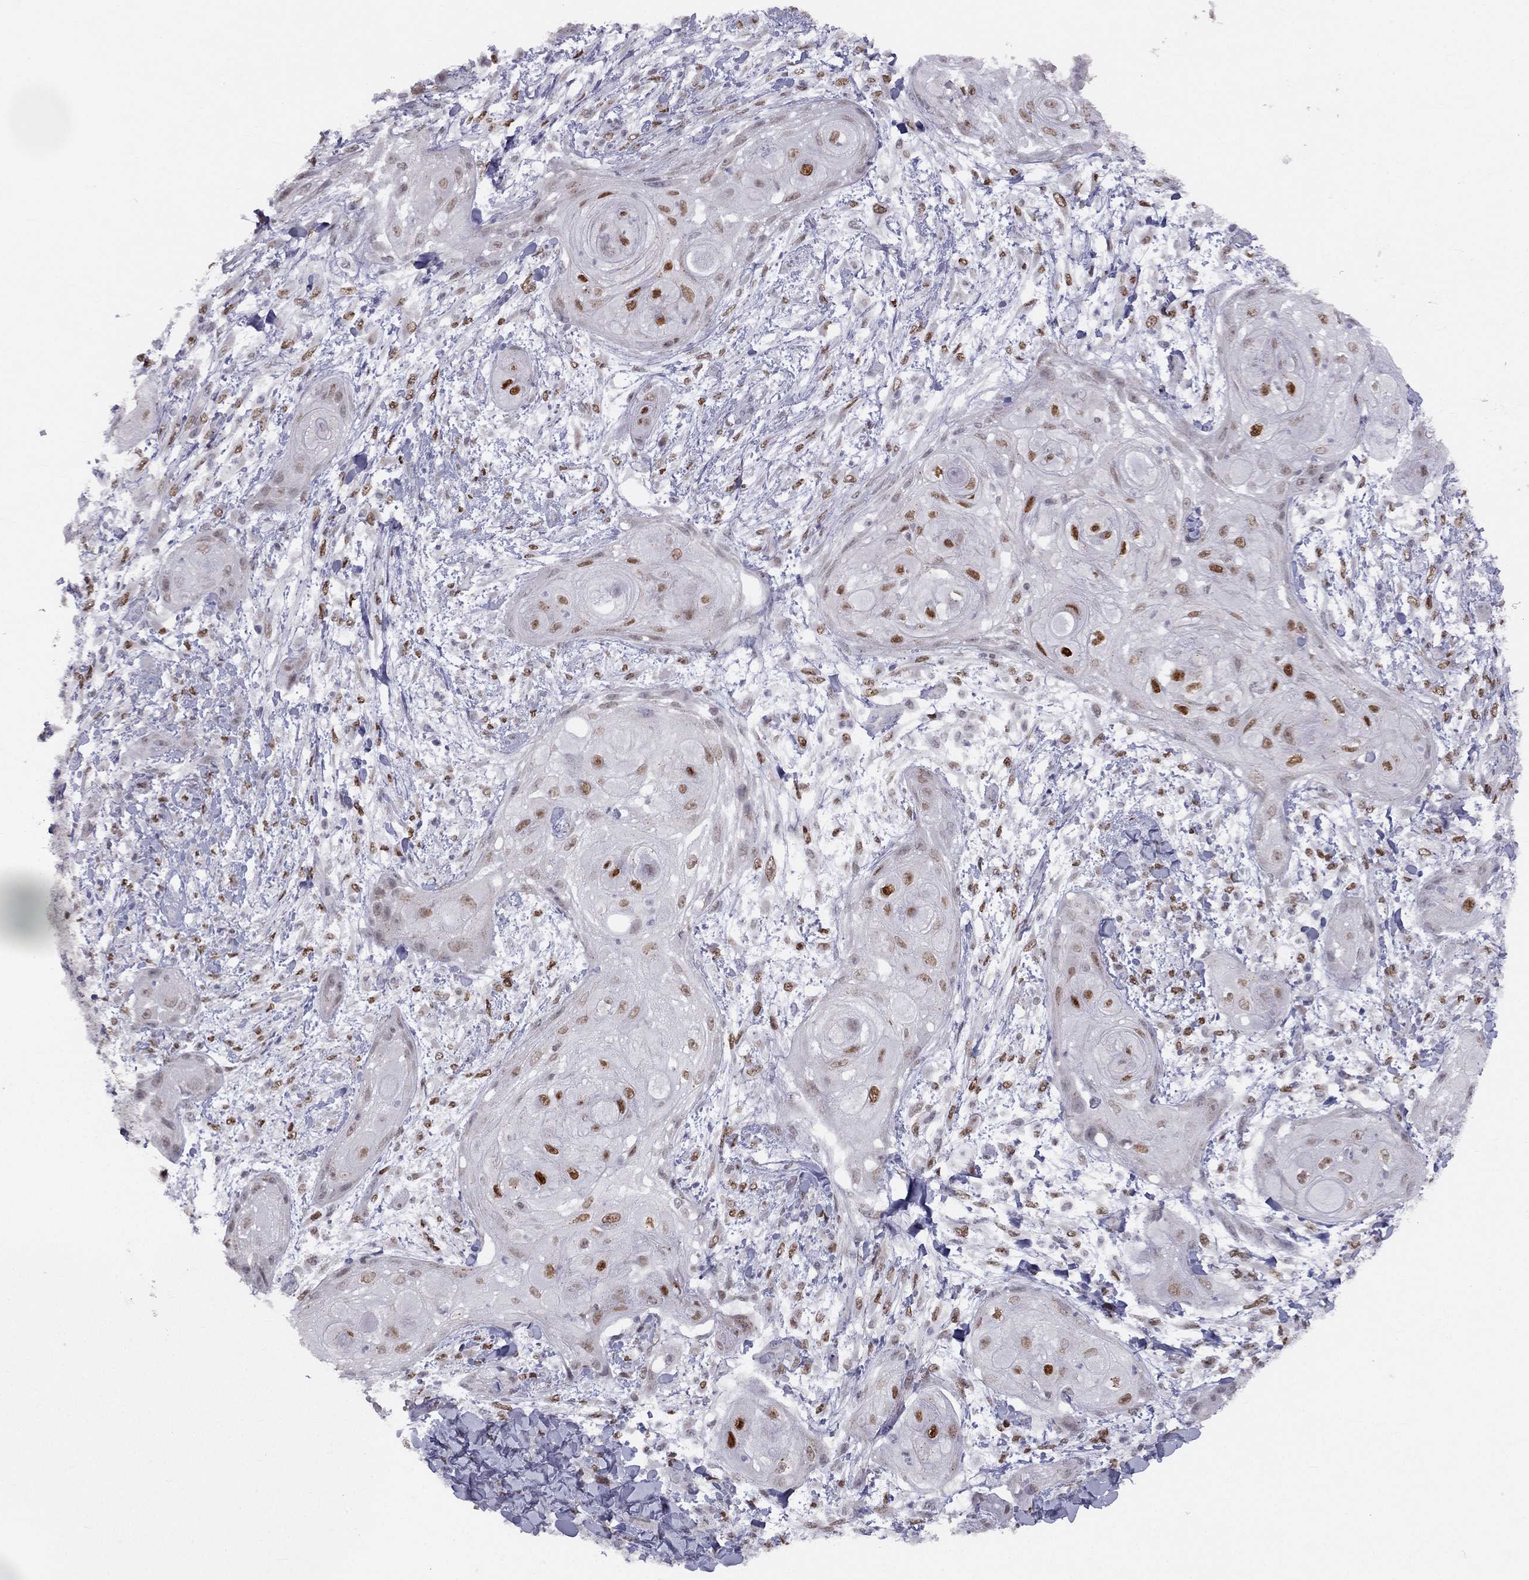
{"staining": {"intensity": "strong", "quantity": "25%-75%", "location": "nuclear"}, "tissue": "skin cancer", "cell_type": "Tumor cells", "image_type": "cancer", "snomed": [{"axis": "morphology", "description": "Squamous cell carcinoma, NOS"}, {"axis": "topography", "description": "Skin"}], "caption": "High-magnification brightfield microscopy of squamous cell carcinoma (skin) stained with DAB (3,3'-diaminobenzidine) (brown) and counterstained with hematoxylin (blue). tumor cells exhibit strong nuclear expression is appreciated in about25%-75% of cells.", "gene": "TRPS1", "patient": {"sex": "male", "age": 62}}